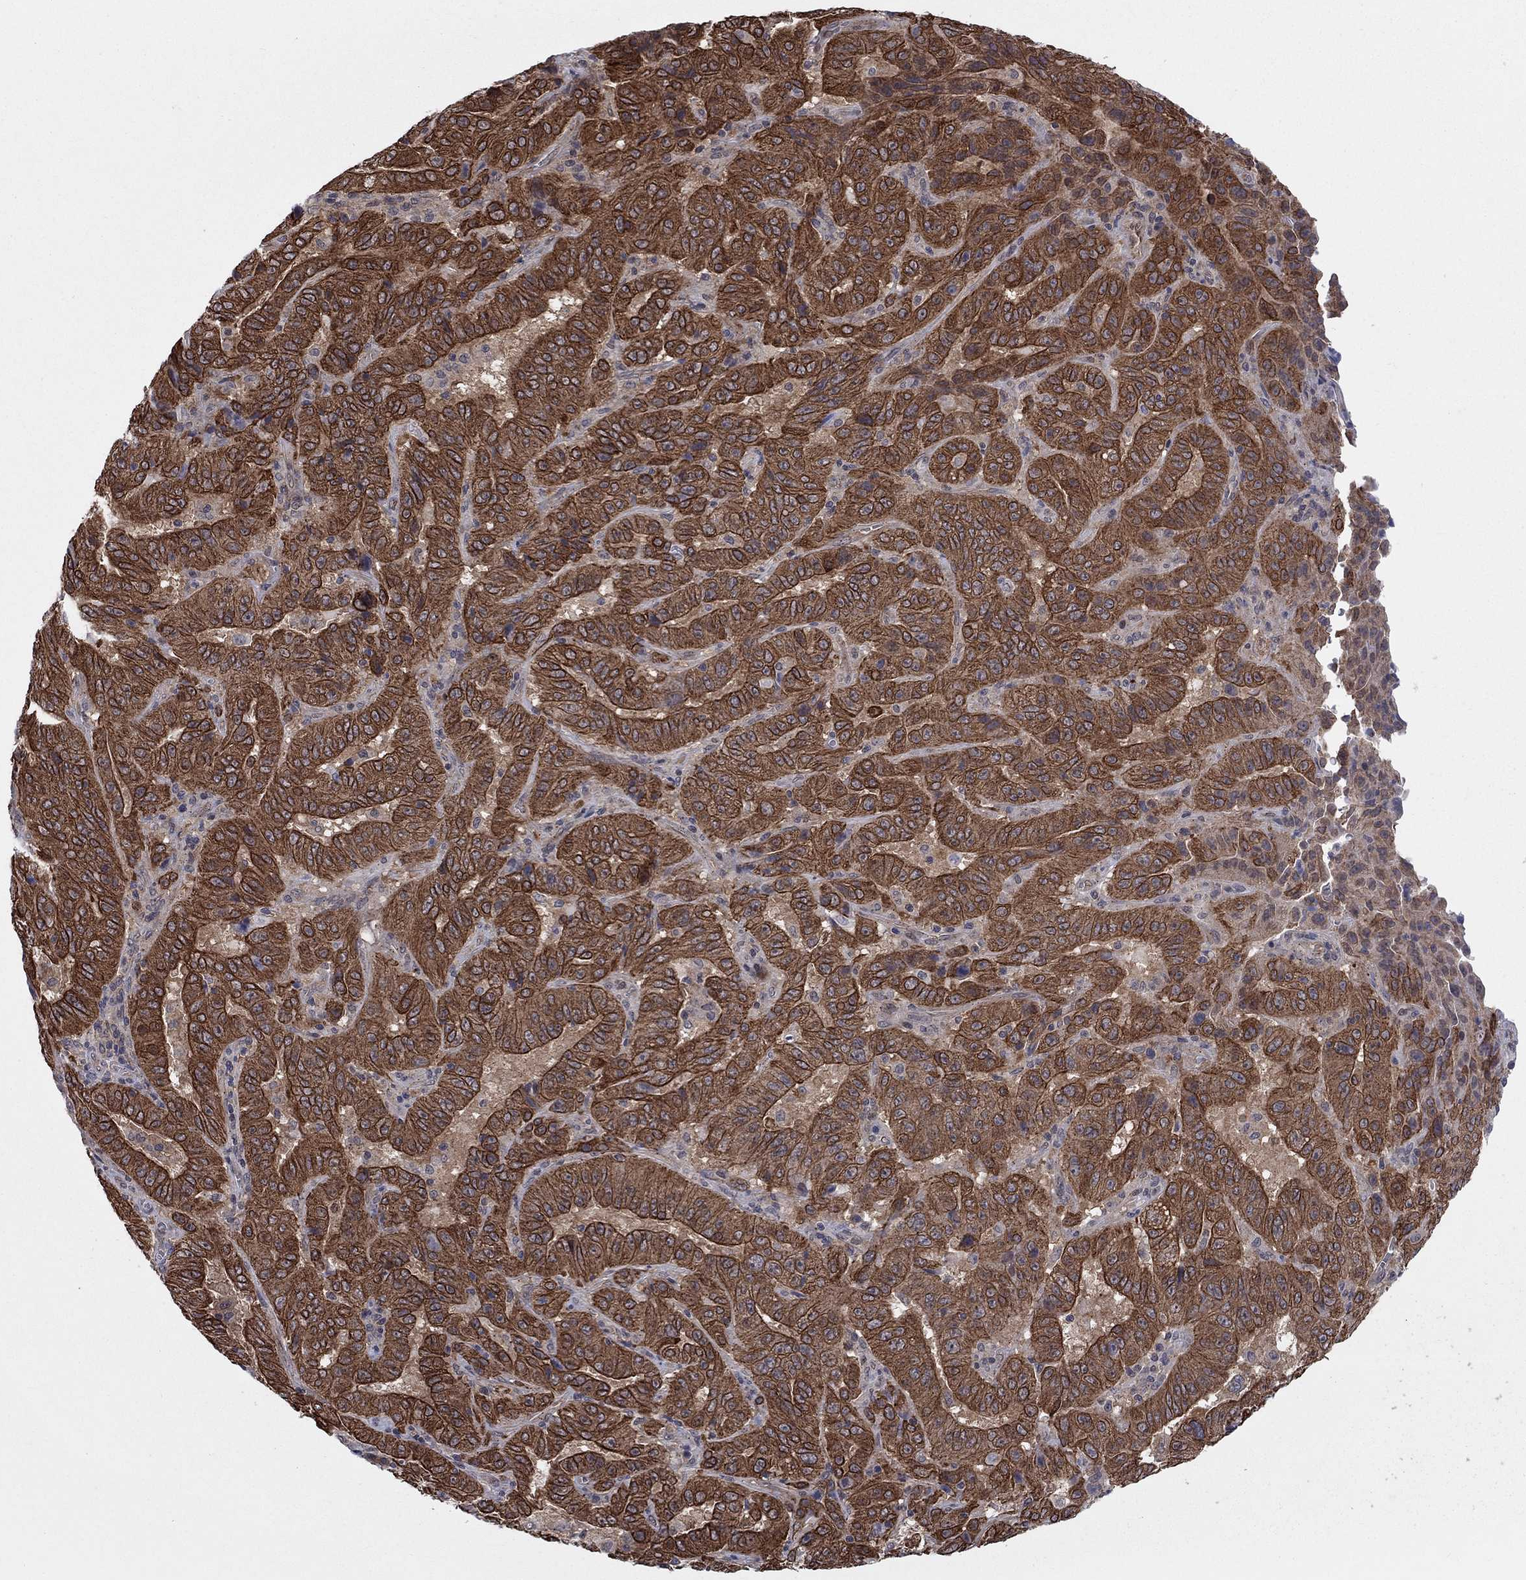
{"staining": {"intensity": "moderate", "quantity": ">75%", "location": "cytoplasmic/membranous"}, "tissue": "pancreatic cancer", "cell_type": "Tumor cells", "image_type": "cancer", "snomed": [{"axis": "morphology", "description": "Adenocarcinoma, NOS"}, {"axis": "topography", "description": "Pancreas"}], "caption": "Moderate cytoplasmic/membranous protein expression is identified in approximately >75% of tumor cells in adenocarcinoma (pancreatic).", "gene": "SH3RF1", "patient": {"sex": "male", "age": 63}}